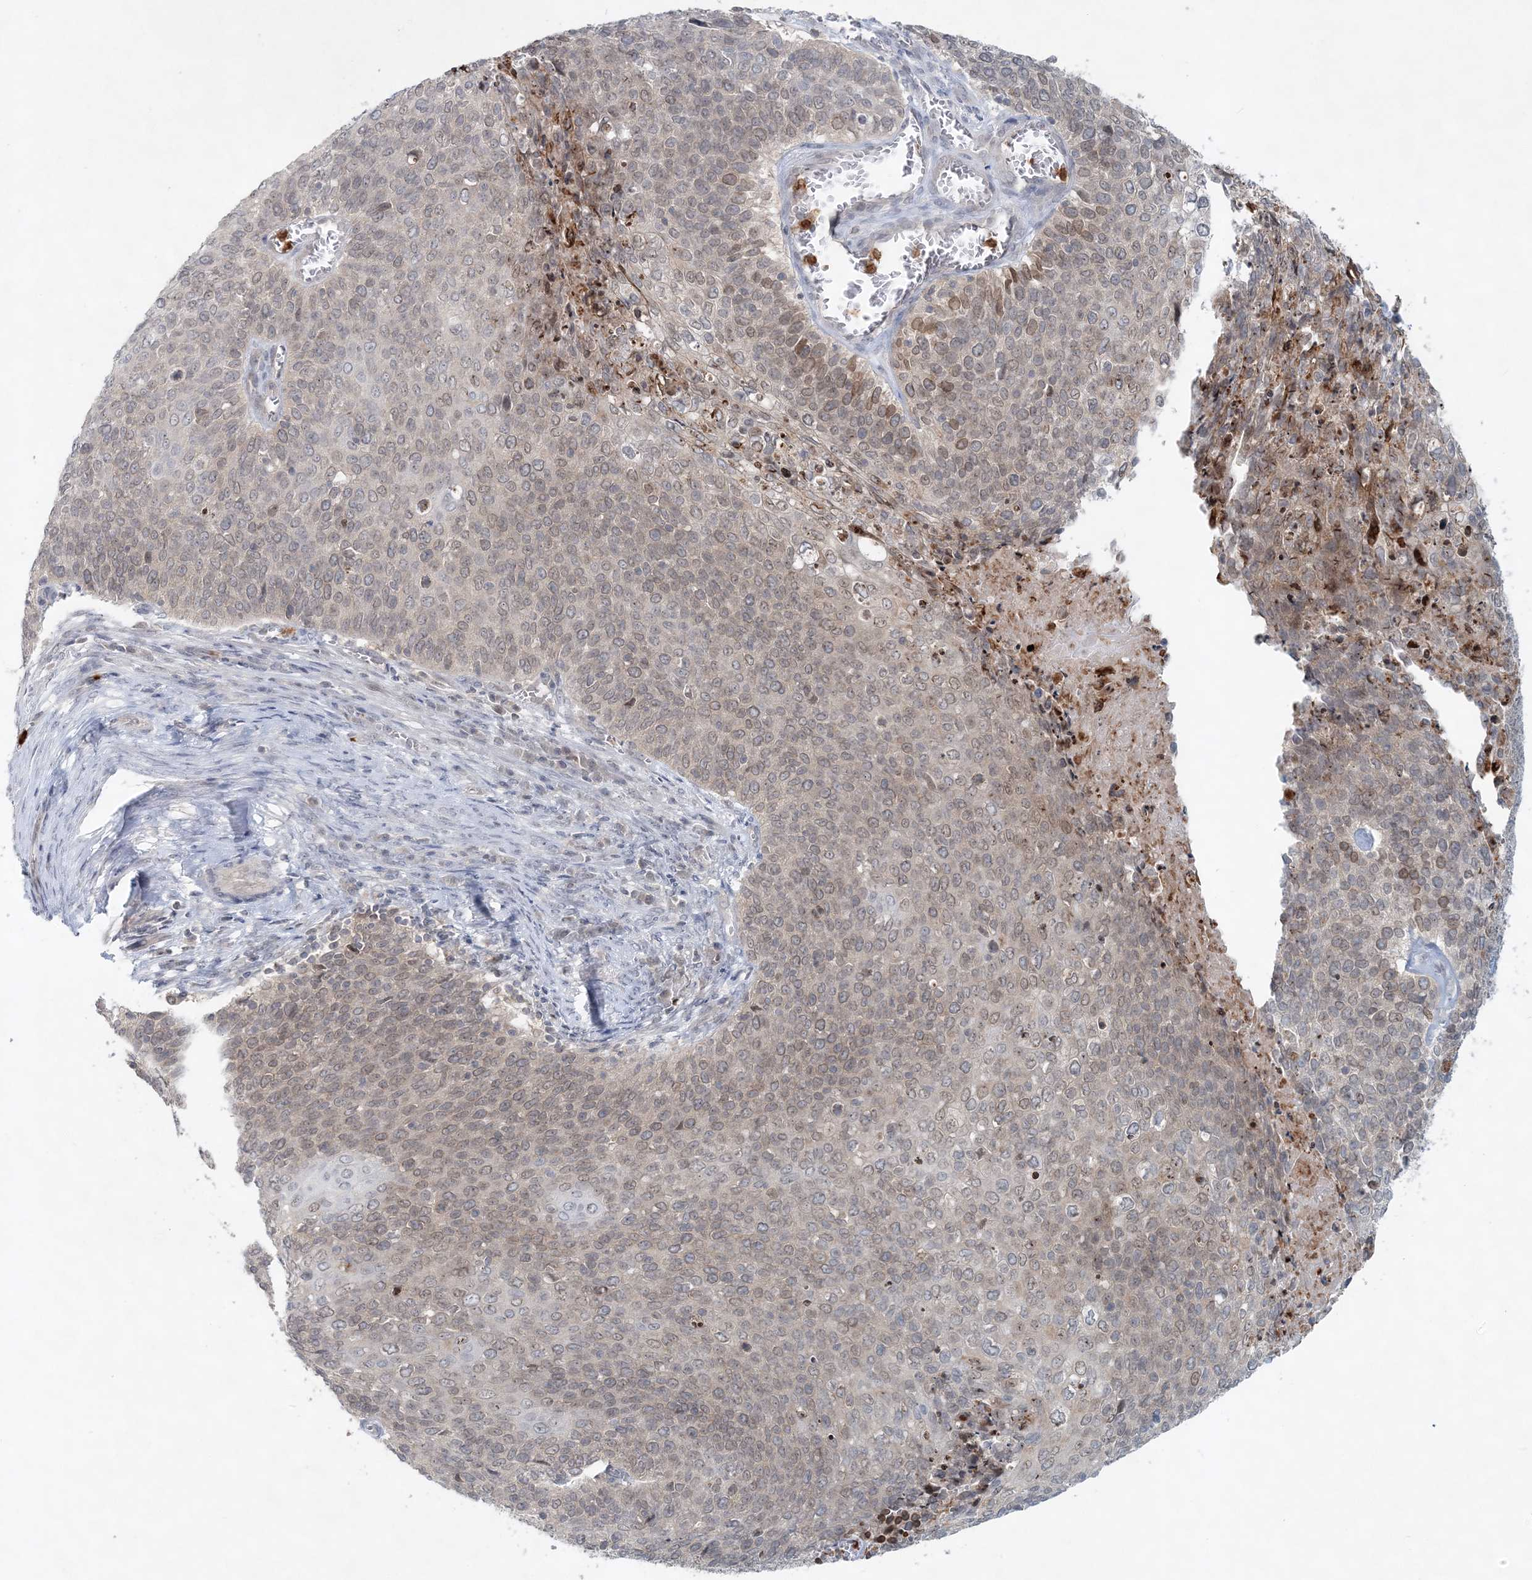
{"staining": {"intensity": "weak", "quantity": "25%-75%", "location": "cytoplasmic/membranous,nuclear"}, "tissue": "cervical cancer", "cell_type": "Tumor cells", "image_type": "cancer", "snomed": [{"axis": "morphology", "description": "Squamous cell carcinoma, NOS"}, {"axis": "topography", "description": "Cervix"}], "caption": "Tumor cells display low levels of weak cytoplasmic/membranous and nuclear positivity in about 25%-75% of cells in human cervical cancer.", "gene": "NUP54", "patient": {"sex": "female", "age": 39}}